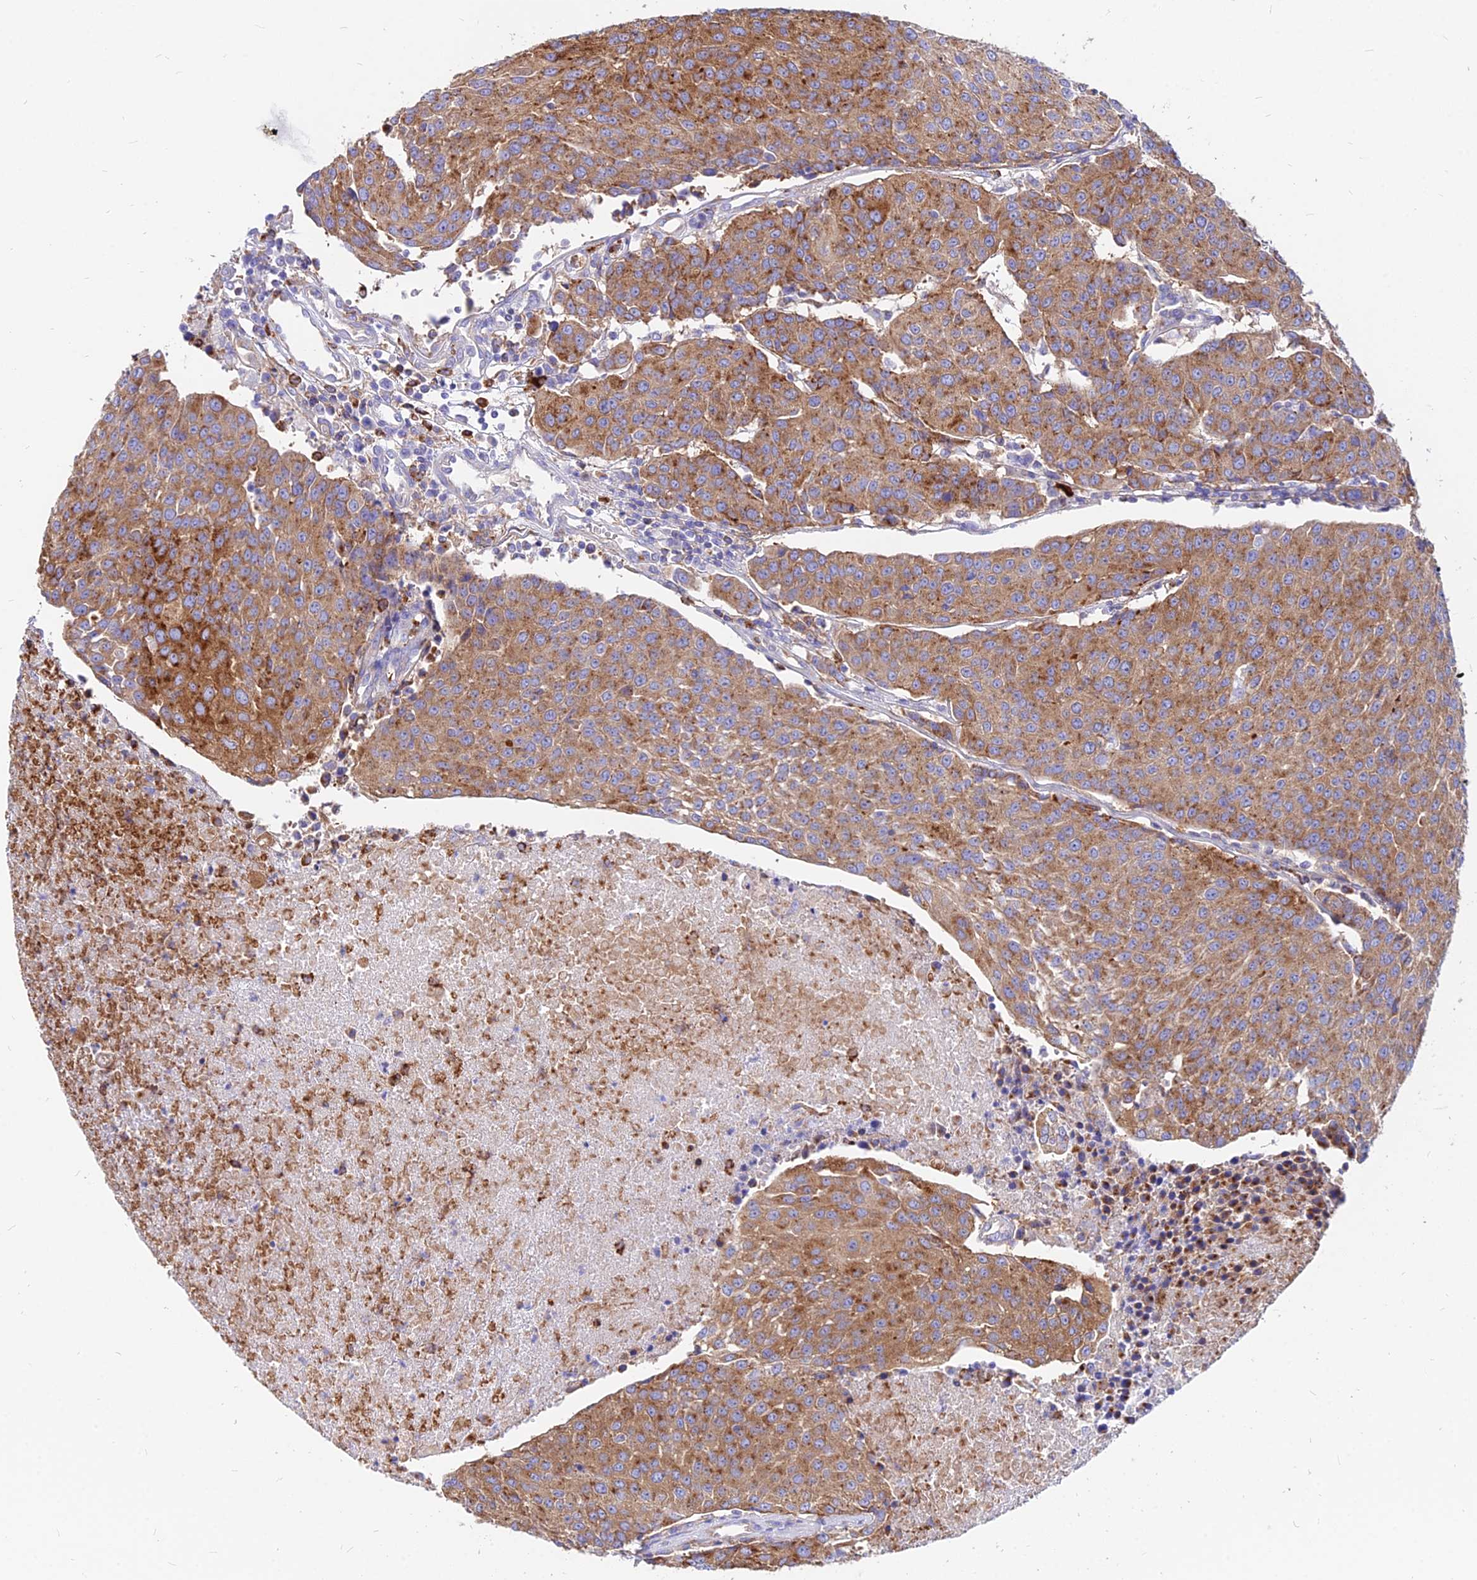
{"staining": {"intensity": "strong", "quantity": ">75%", "location": "cytoplasmic/membranous"}, "tissue": "urothelial cancer", "cell_type": "Tumor cells", "image_type": "cancer", "snomed": [{"axis": "morphology", "description": "Urothelial carcinoma, High grade"}, {"axis": "topography", "description": "Urinary bladder"}], "caption": "The micrograph reveals immunohistochemical staining of urothelial cancer. There is strong cytoplasmic/membranous positivity is present in approximately >75% of tumor cells. Using DAB (3,3'-diaminobenzidine) (brown) and hematoxylin (blue) stains, captured at high magnification using brightfield microscopy.", "gene": "AGTRAP", "patient": {"sex": "female", "age": 85}}